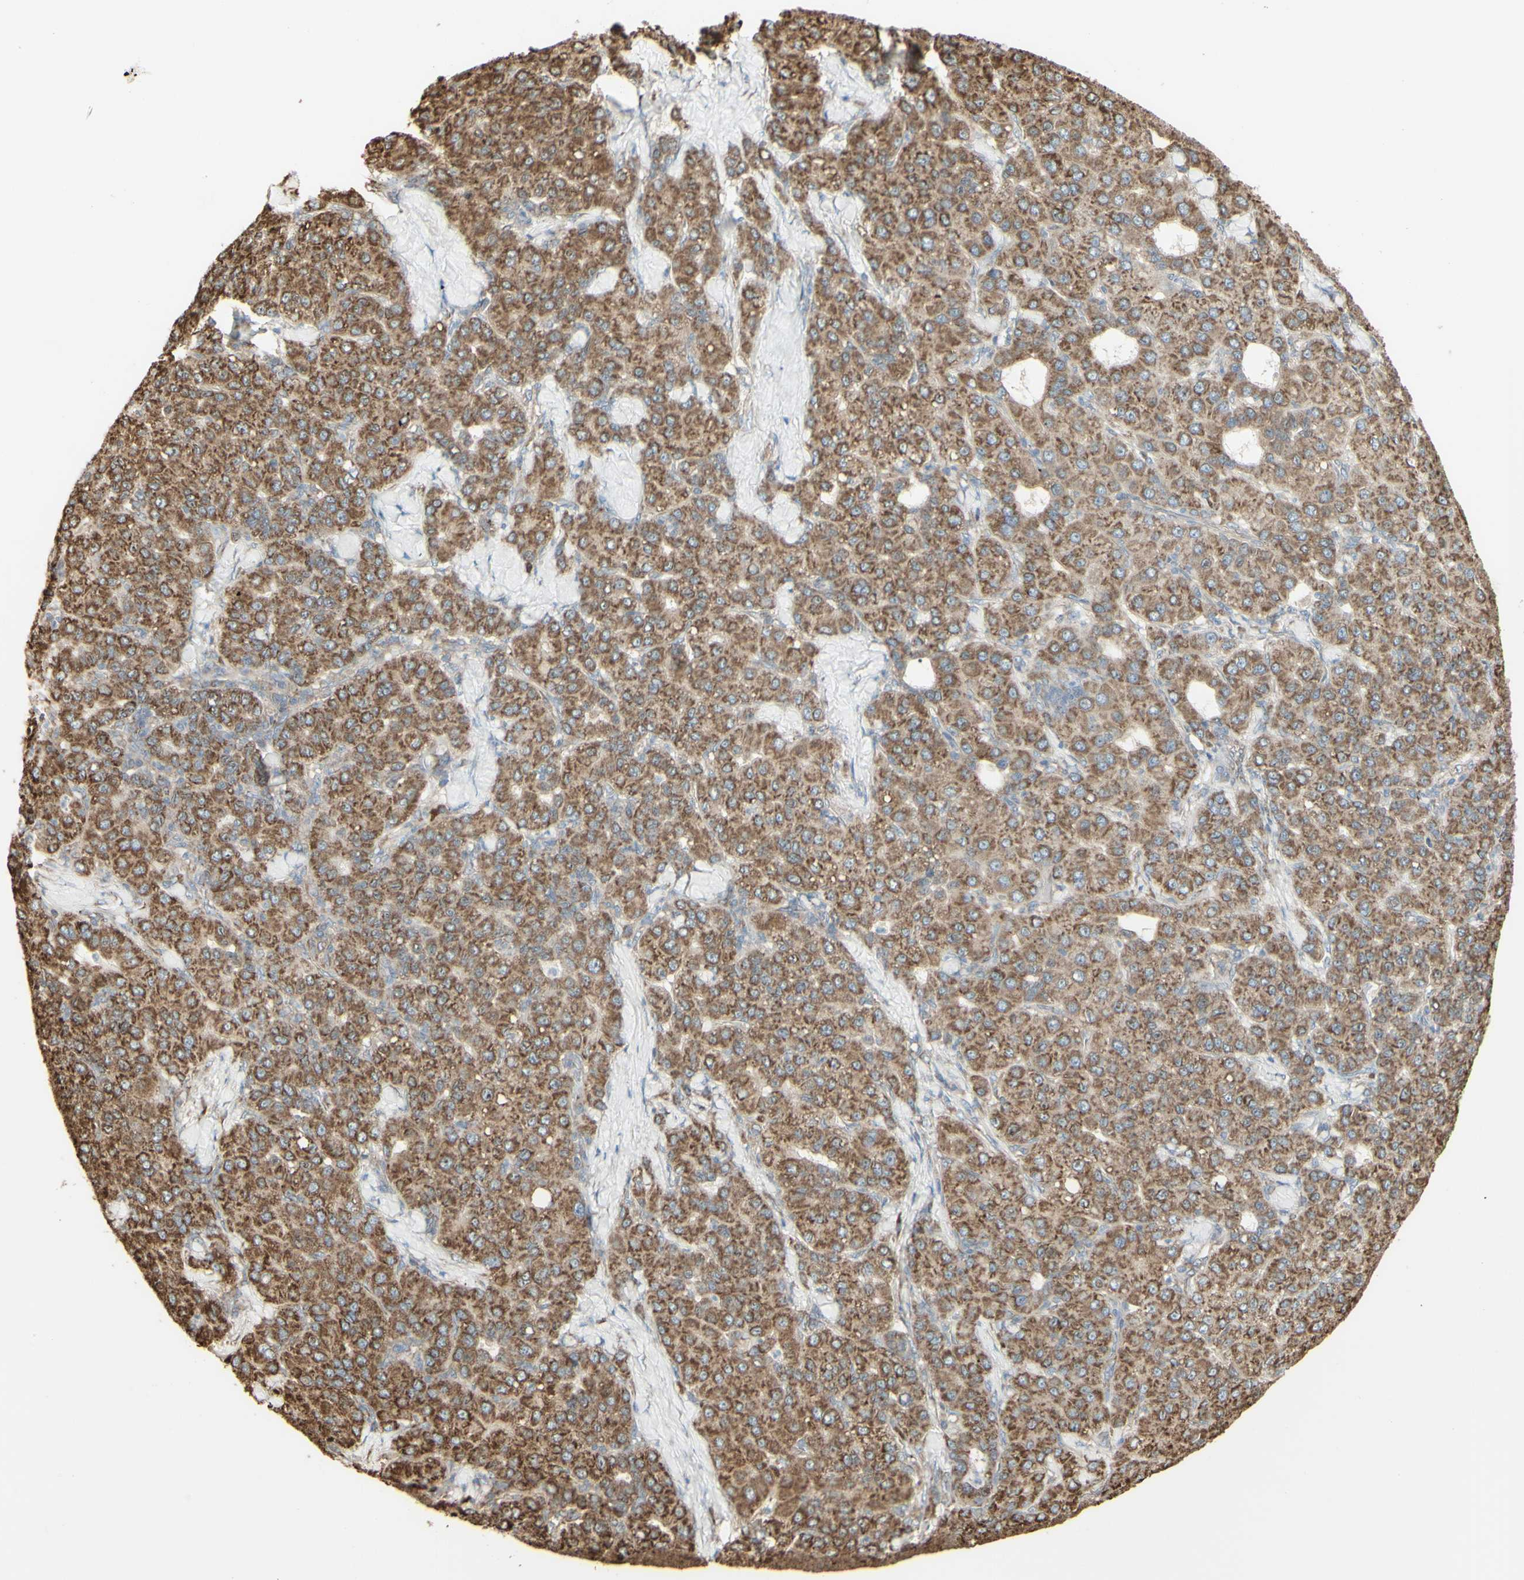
{"staining": {"intensity": "moderate", "quantity": ">75%", "location": "cytoplasmic/membranous"}, "tissue": "liver cancer", "cell_type": "Tumor cells", "image_type": "cancer", "snomed": [{"axis": "morphology", "description": "Carcinoma, Hepatocellular, NOS"}, {"axis": "topography", "description": "Liver"}], "caption": "Immunohistochemistry (DAB) staining of human liver cancer displays moderate cytoplasmic/membranous protein positivity in about >75% of tumor cells. The staining was performed using DAB, with brown indicating positive protein expression. Nuclei are stained blue with hematoxylin.", "gene": "EEF1B2", "patient": {"sex": "male", "age": 65}}